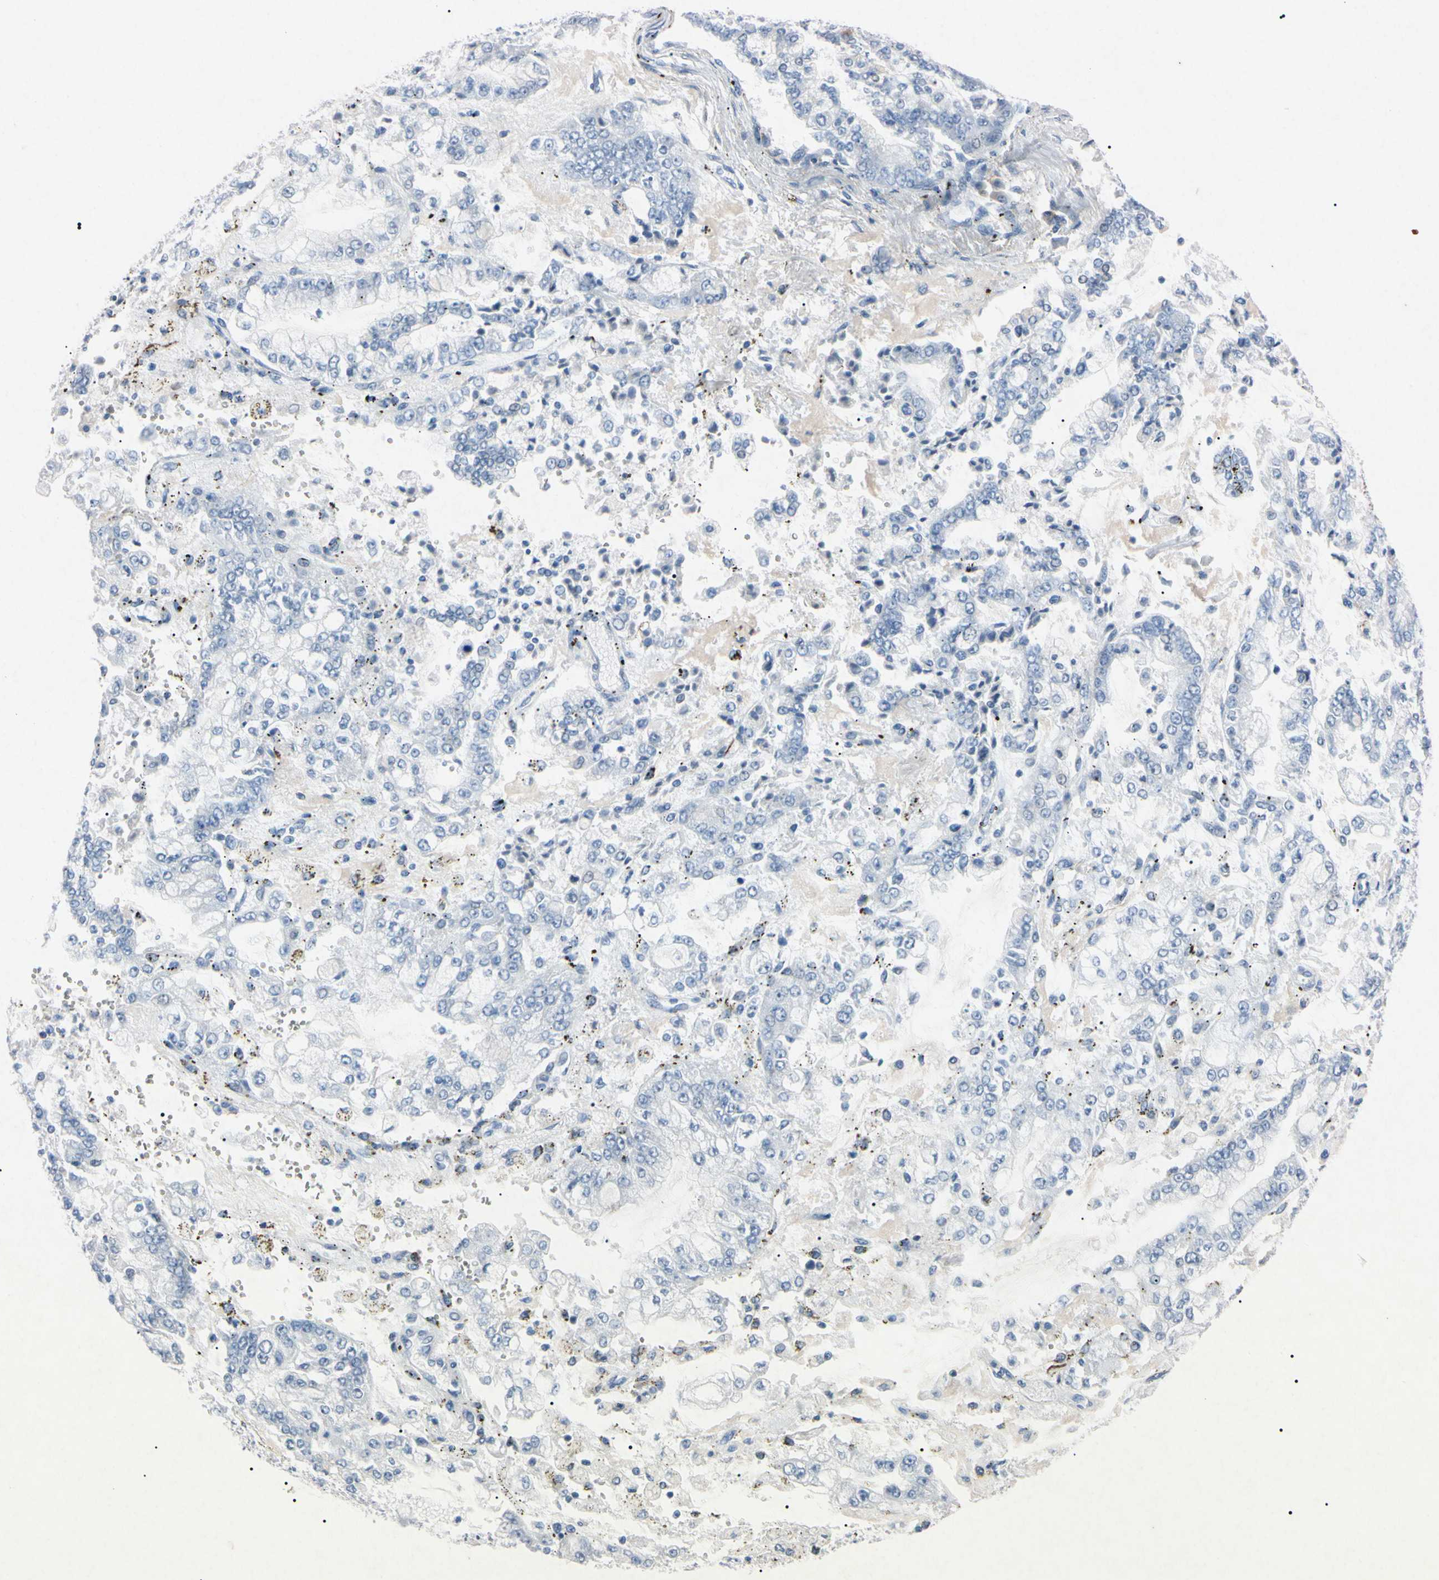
{"staining": {"intensity": "negative", "quantity": "none", "location": "none"}, "tissue": "stomach cancer", "cell_type": "Tumor cells", "image_type": "cancer", "snomed": [{"axis": "morphology", "description": "Adenocarcinoma, NOS"}, {"axis": "topography", "description": "Stomach"}], "caption": "Photomicrograph shows no significant protein positivity in tumor cells of stomach cancer. (DAB (3,3'-diaminobenzidine) immunohistochemistry (IHC) visualized using brightfield microscopy, high magnification).", "gene": "ELN", "patient": {"sex": "male", "age": 76}}